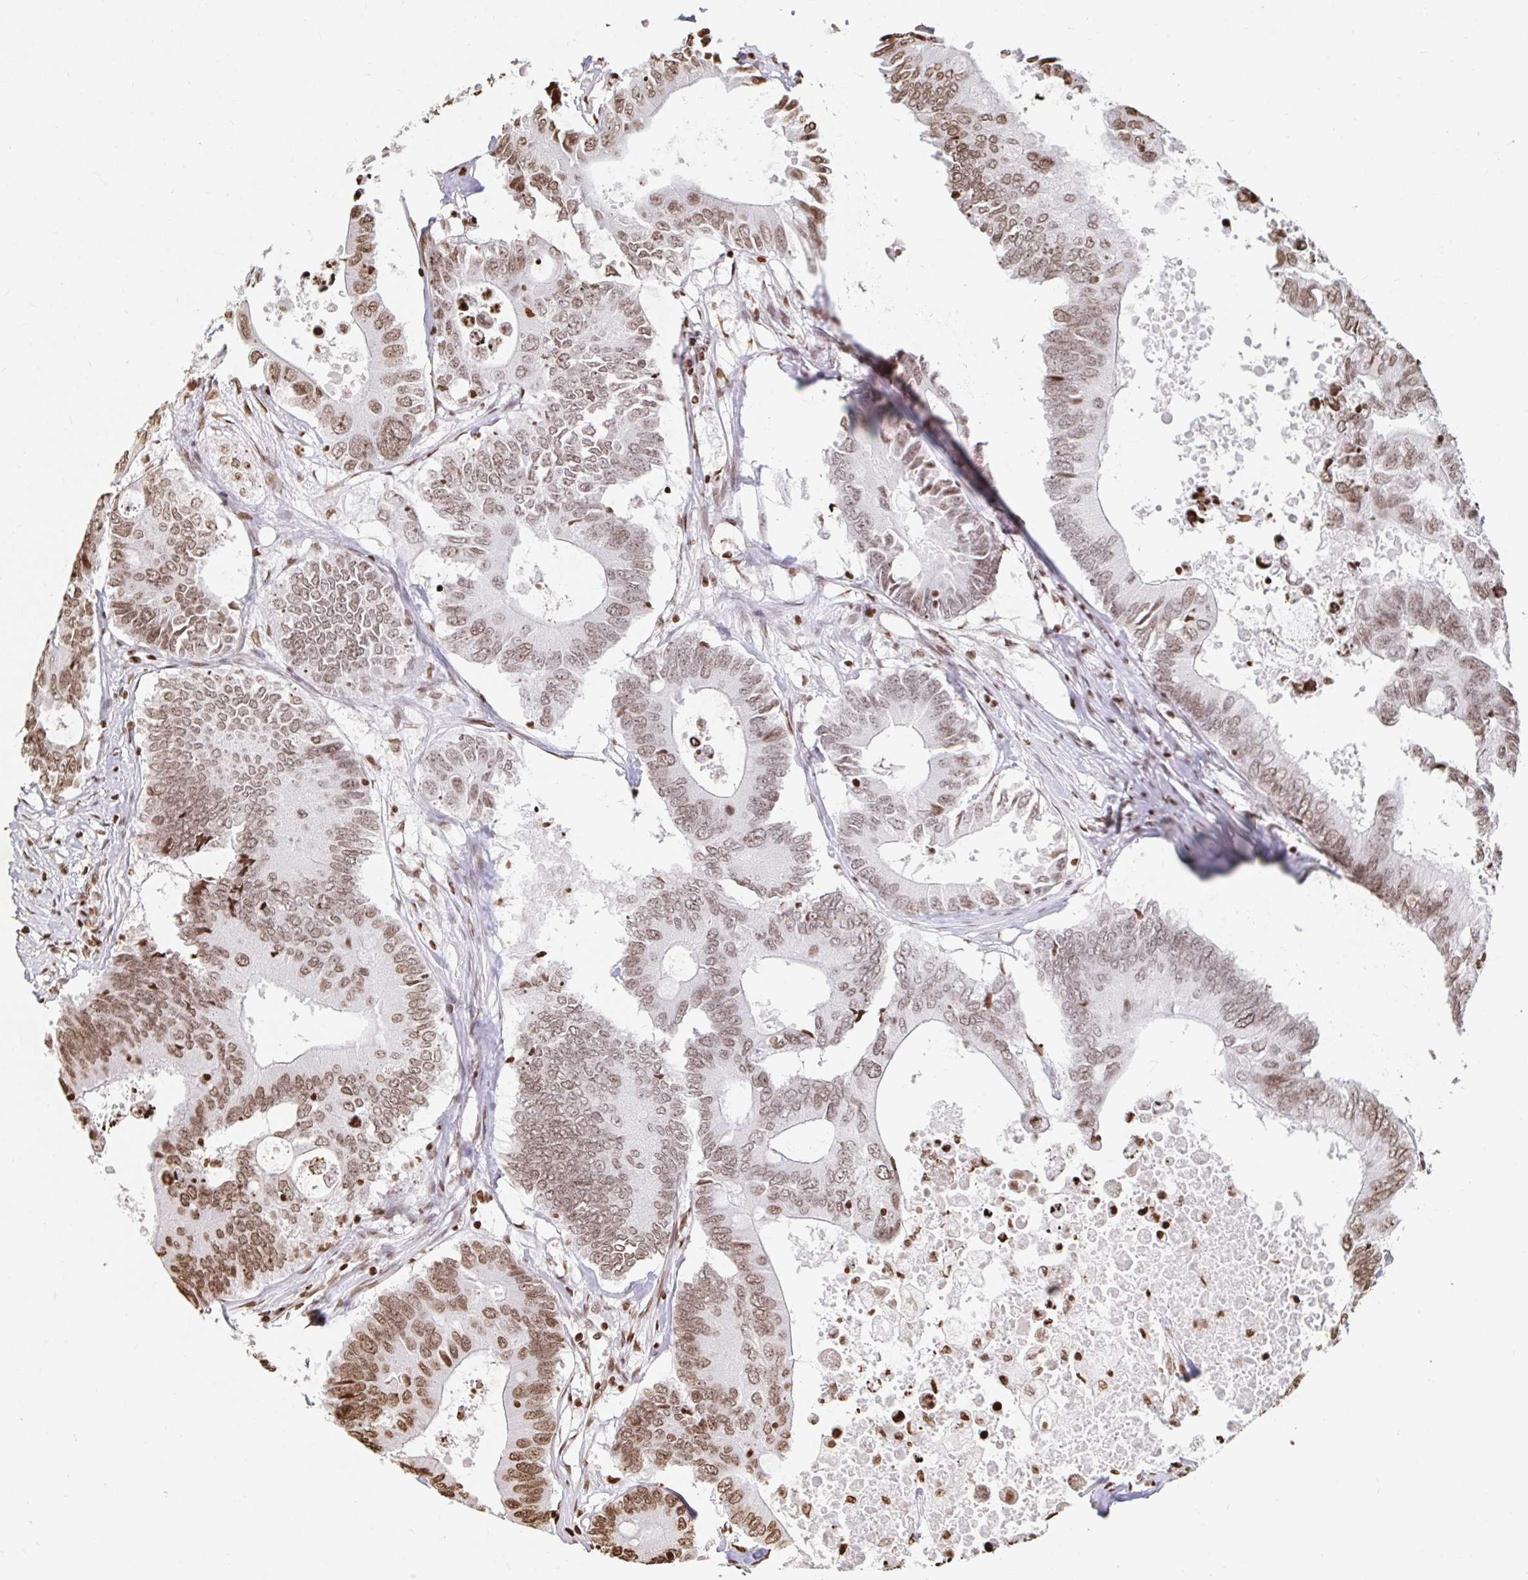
{"staining": {"intensity": "moderate", "quantity": ">75%", "location": "nuclear"}, "tissue": "colorectal cancer", "cell_type": "Tumor cells", "image_type": "cancer", "snomed": [{"axis": "morphology", "description": "Adenocarcinoma, NOS"}, {"axis": "topography", "description": "Colon"}], "caption": "About >75% of tumor cells in human colorectal cancer (adenocarcinoma) show moderate nuclear protein staining as visualized by brown immunohistochemical staining.", "gene": "H2BC5", "patient": {"sex": "male", "age": 71}}